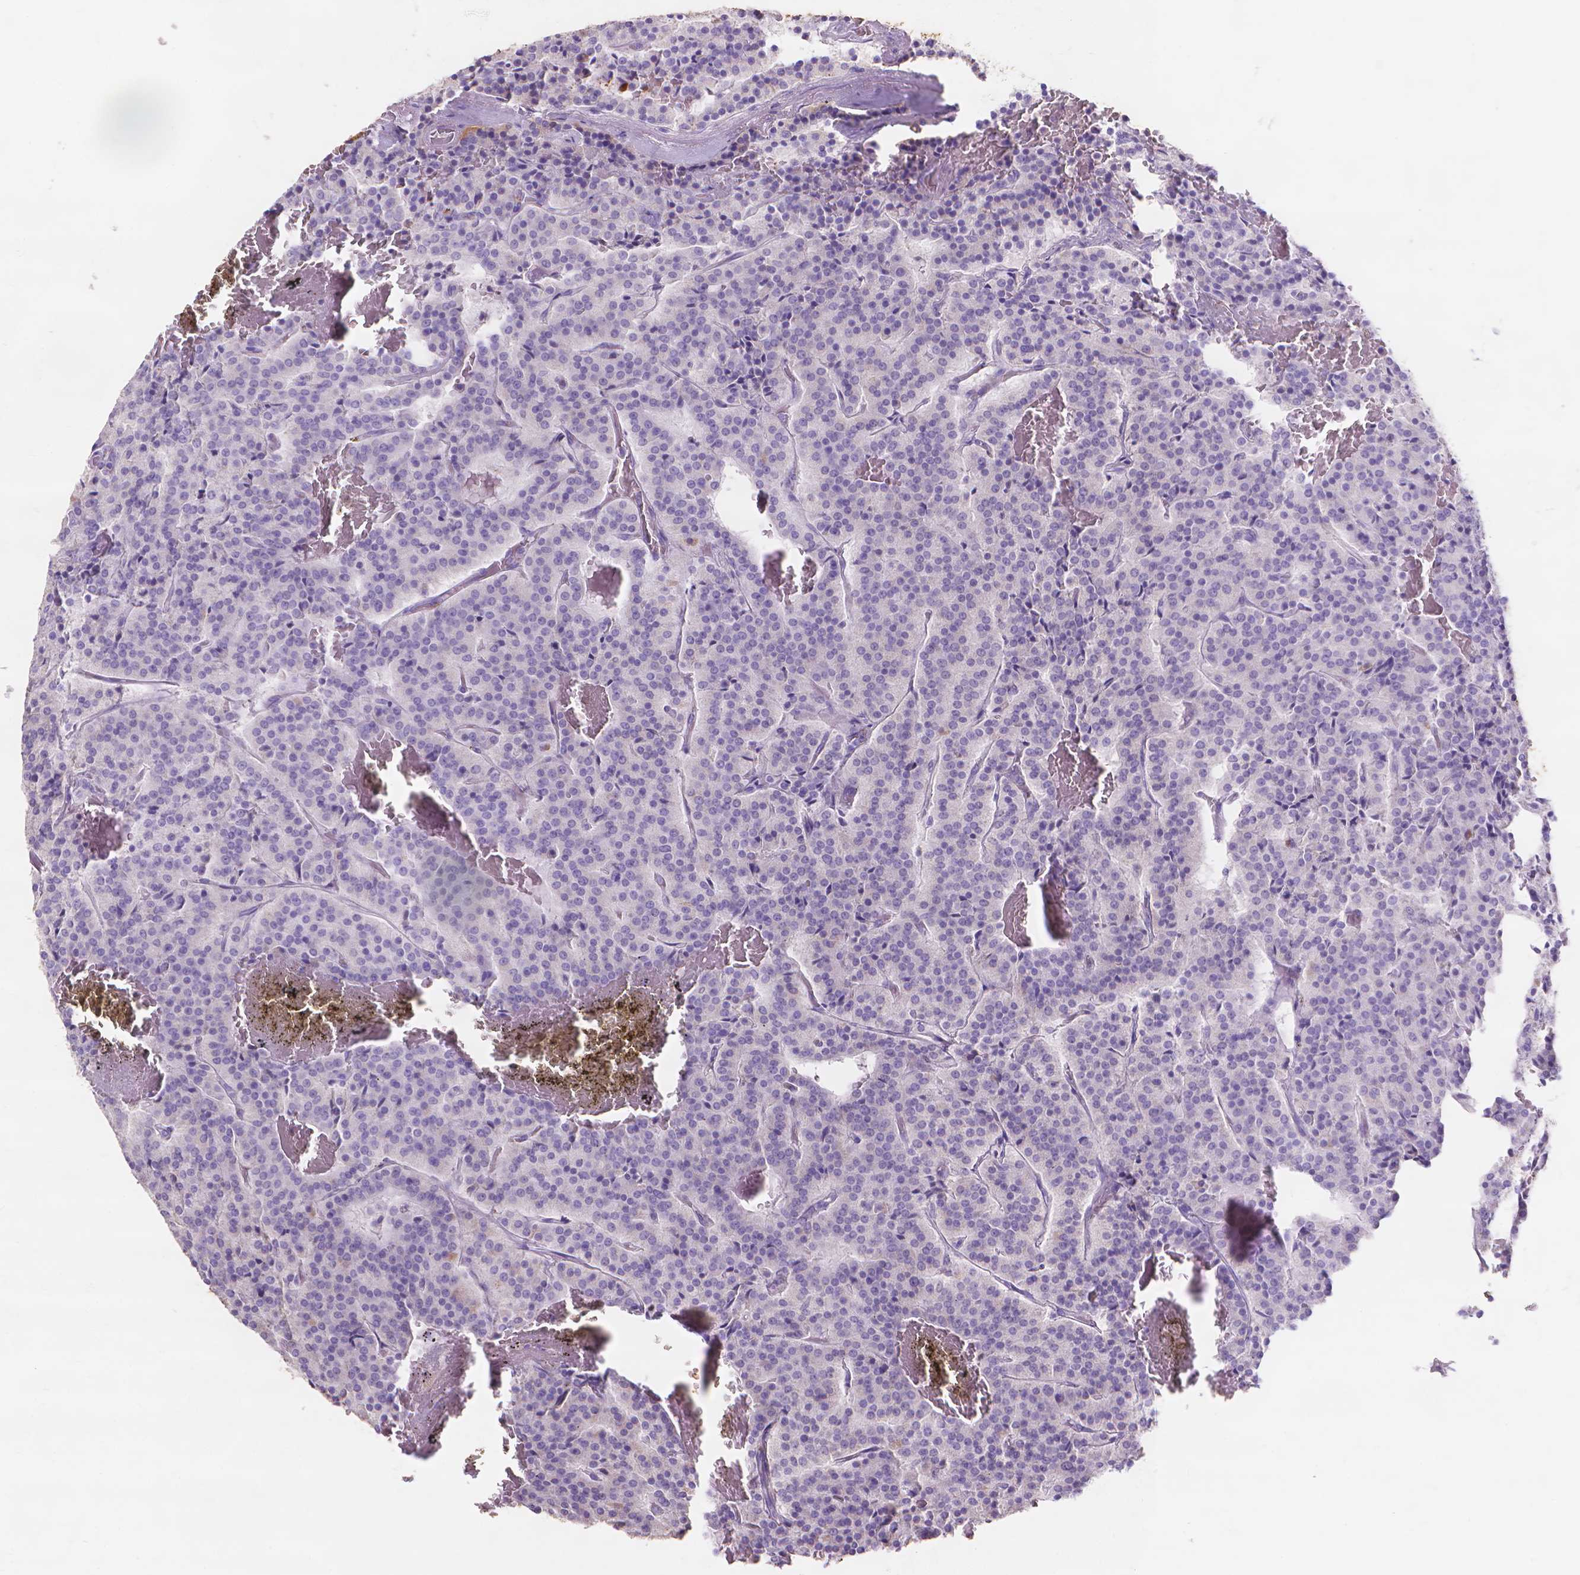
{"staining": {"intensity": "negative", "quantity": "none", "location": "none"}, "tissue": "carcinoid", "cell_type": "Tumor cells", "image_type": "cancer", "snomed": [{"axis": "morphology", "description": "Carcinoid, malignant, NOS"}, {"axis": "topography", "description": "Lung"}], "caption": "Carcinoid was stained to show a protein in brown. There is no significant positivity in tumor cells.", "gene": "MMP11", "patient": {"sex": "male", "age": 70}}